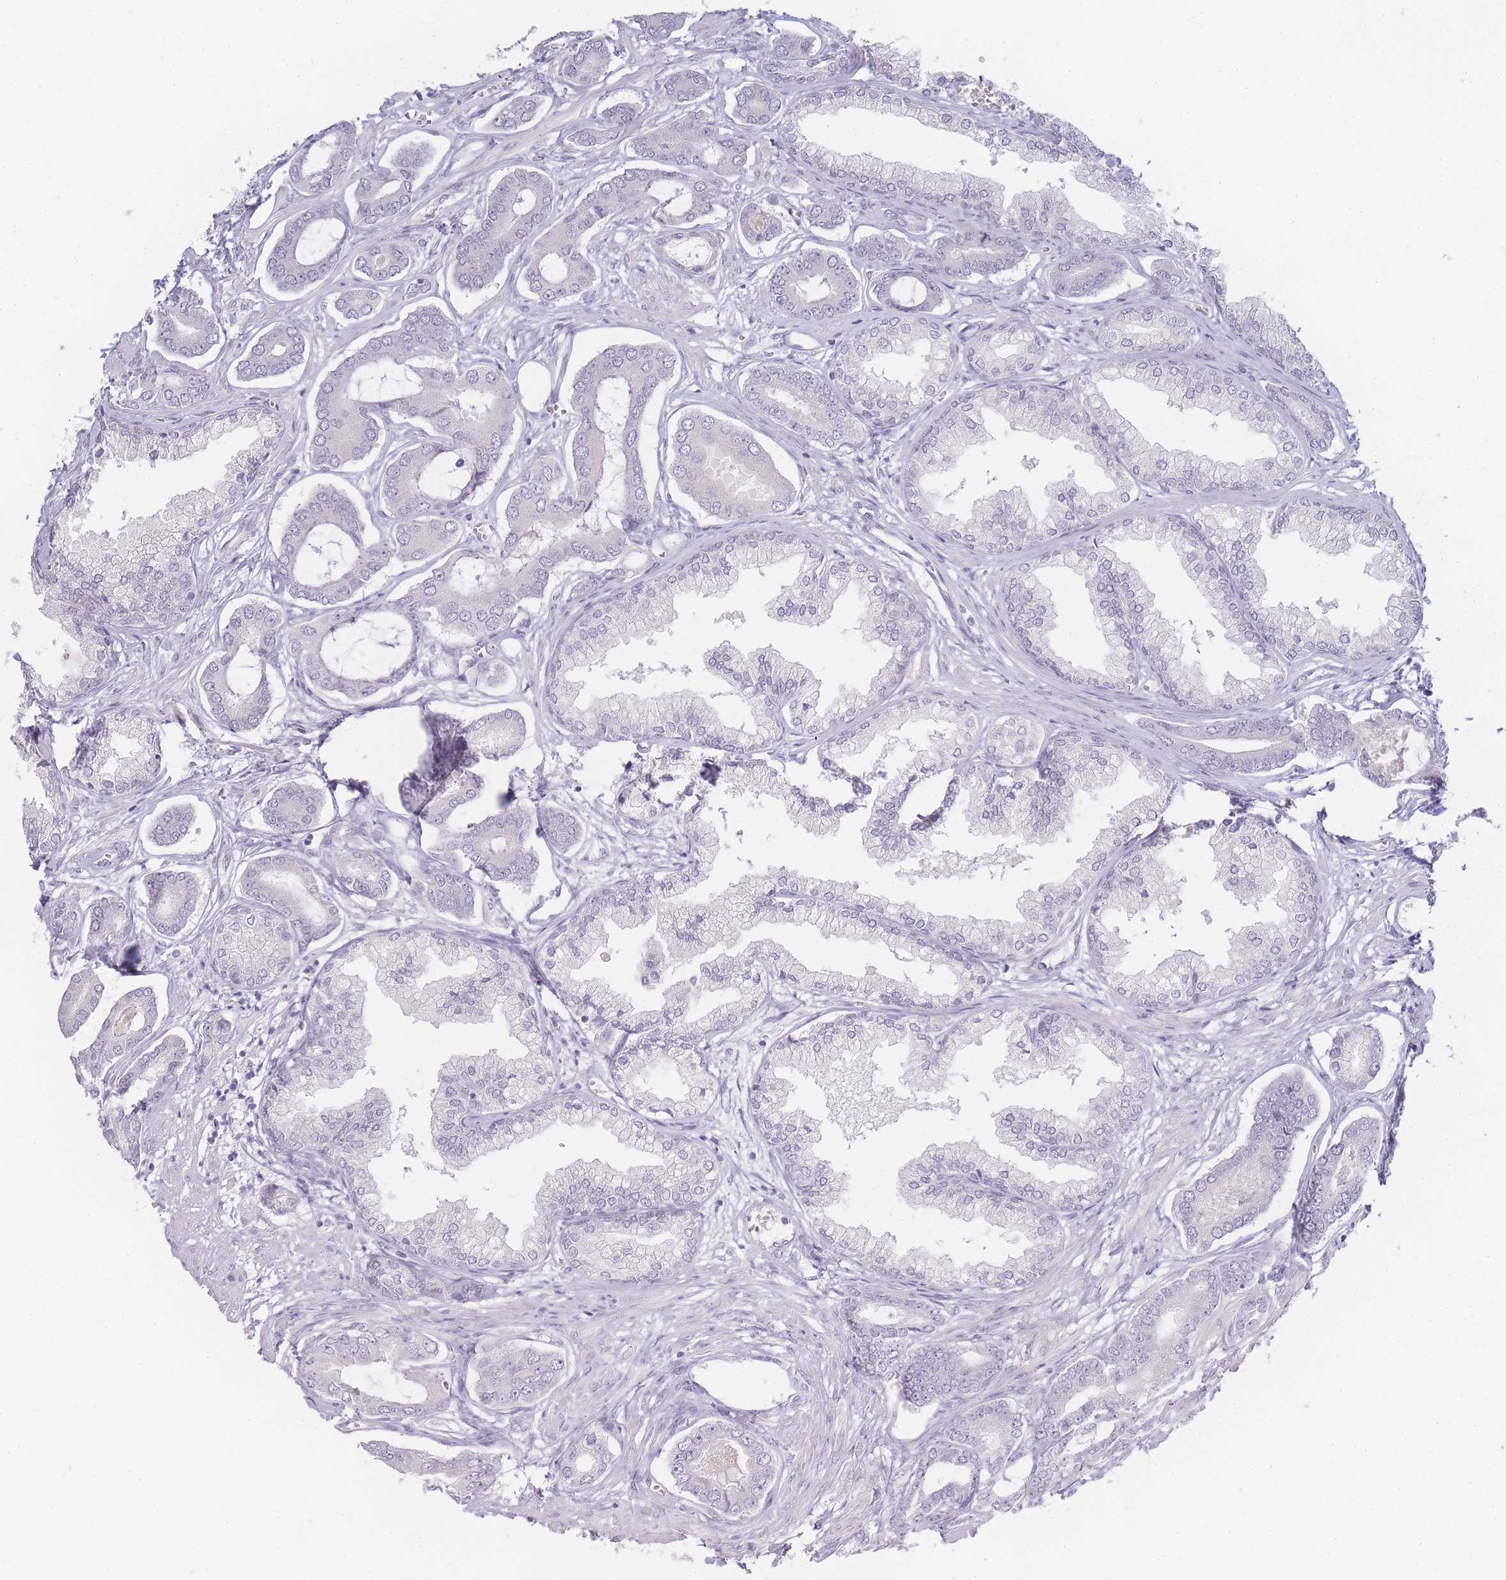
{"staining": {"intensity": "negative", "quantity": "none", "location": "none"}, "tissue": "prostate cancer", "cell_type": "Tumor cells", "image_type": "cancer", "snomed": [{"axis": "morphology", "description": "Adenocarcinoma, NOS"}, {"axis": "topography", "description": "Prostate and seminal vesicle, NOS"}], "caption": "This is a micrograph of immunohistochemistry staining of prostate cancer, which shows no expression in tumor cells.", "gene": "INS", "patient": {"sex": "male", "age": 76}}